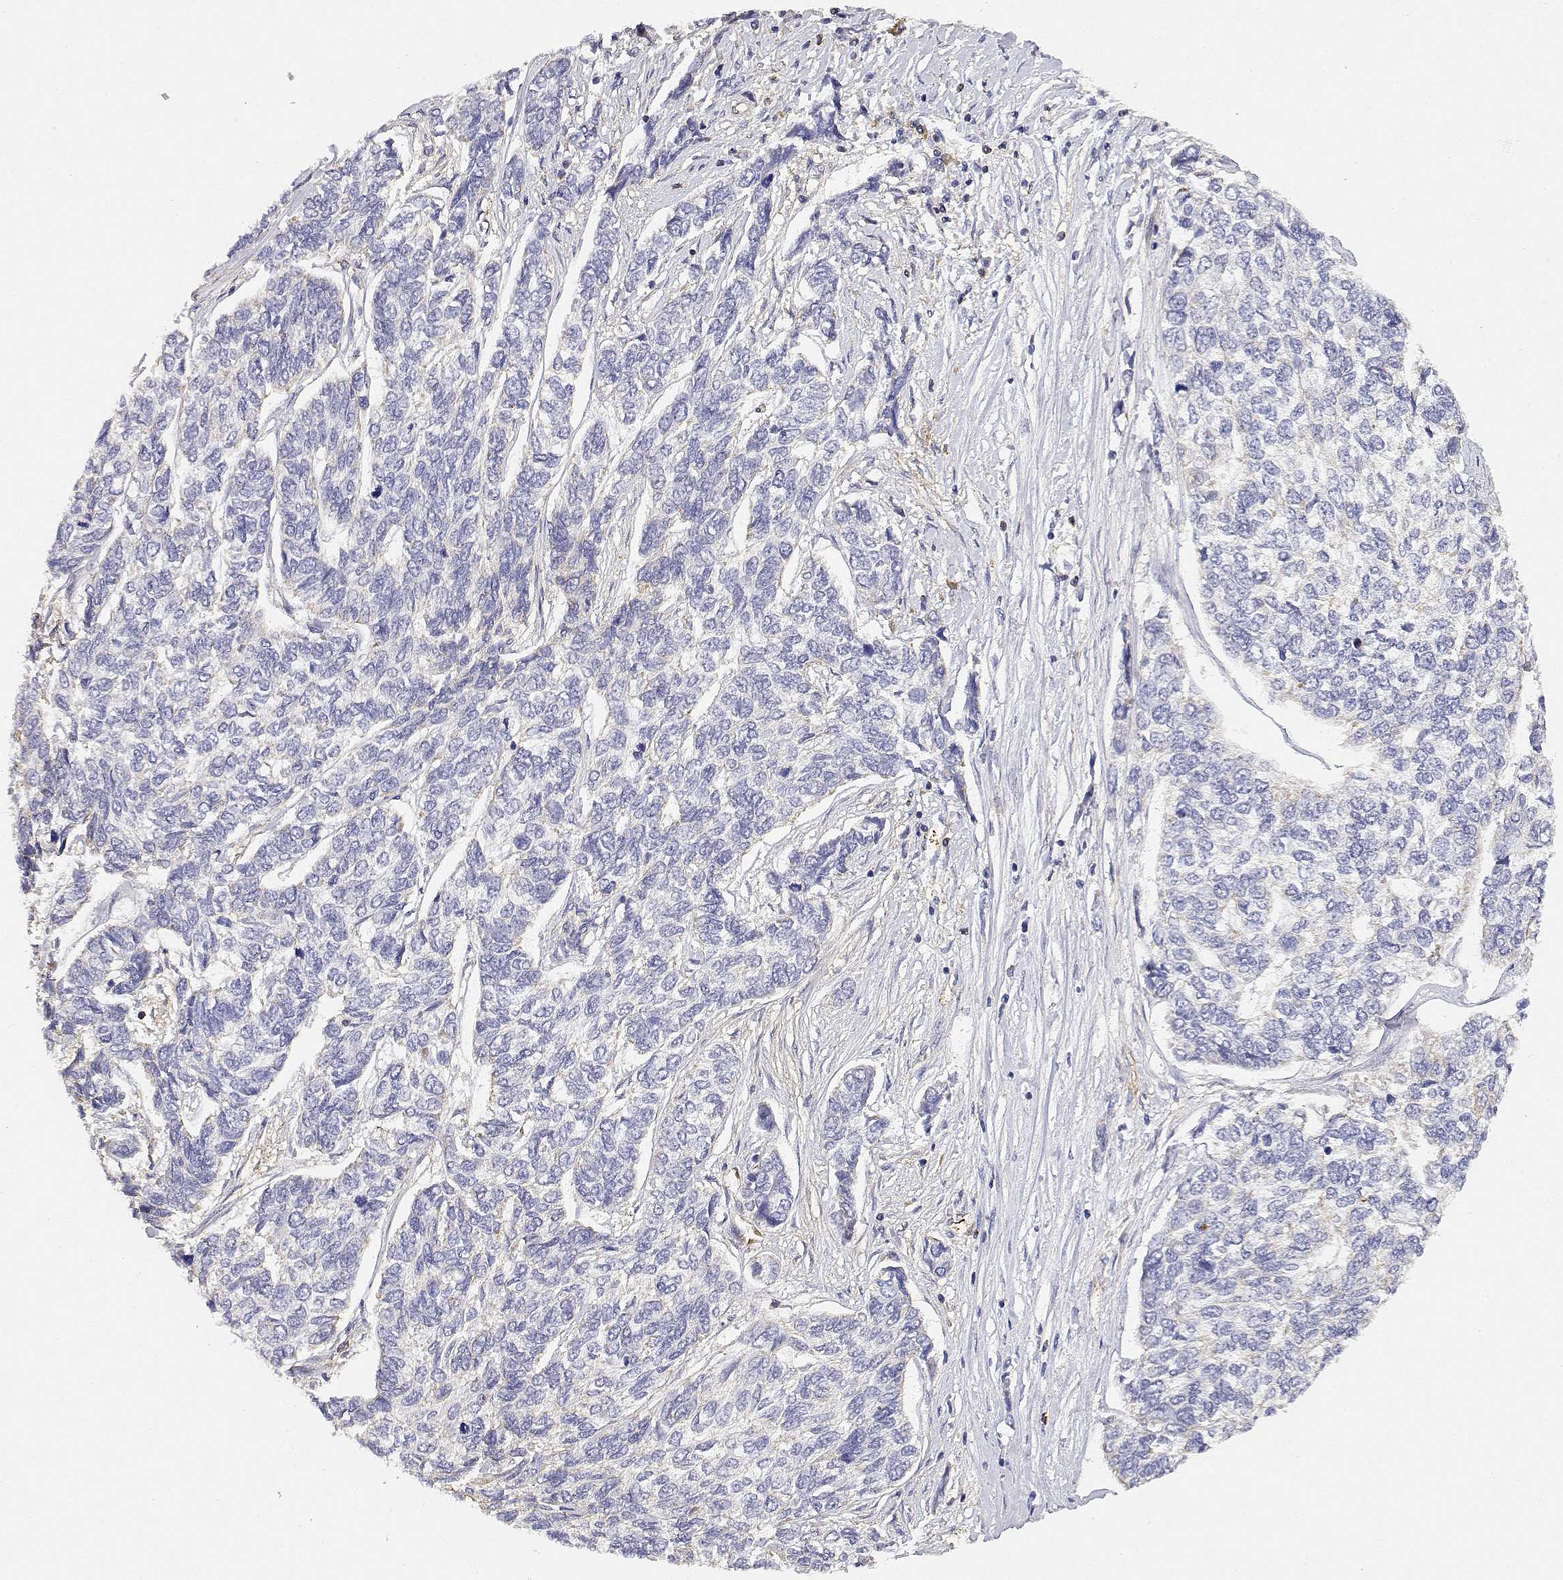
{"staining": {"intensity": "negative", "quantity": "none", "location": "none"}, "tissue": "skin cancer", "cell_type": "Tumor cells", "image_type": "cancer", "snomed": [{"axis": "morphology", "description": "Basal cell carcinoma"}, {"axis": "topography", "description": "Skin"}], "caption": "A high-resolution histopathology image shows immunohistochemistry (IHC) staining of skin cancer (basal cell carcinoma), which displays no significant expression in tumor cells.", "gene": "ADA", "patient": {"sex": "female", "age": 65}}